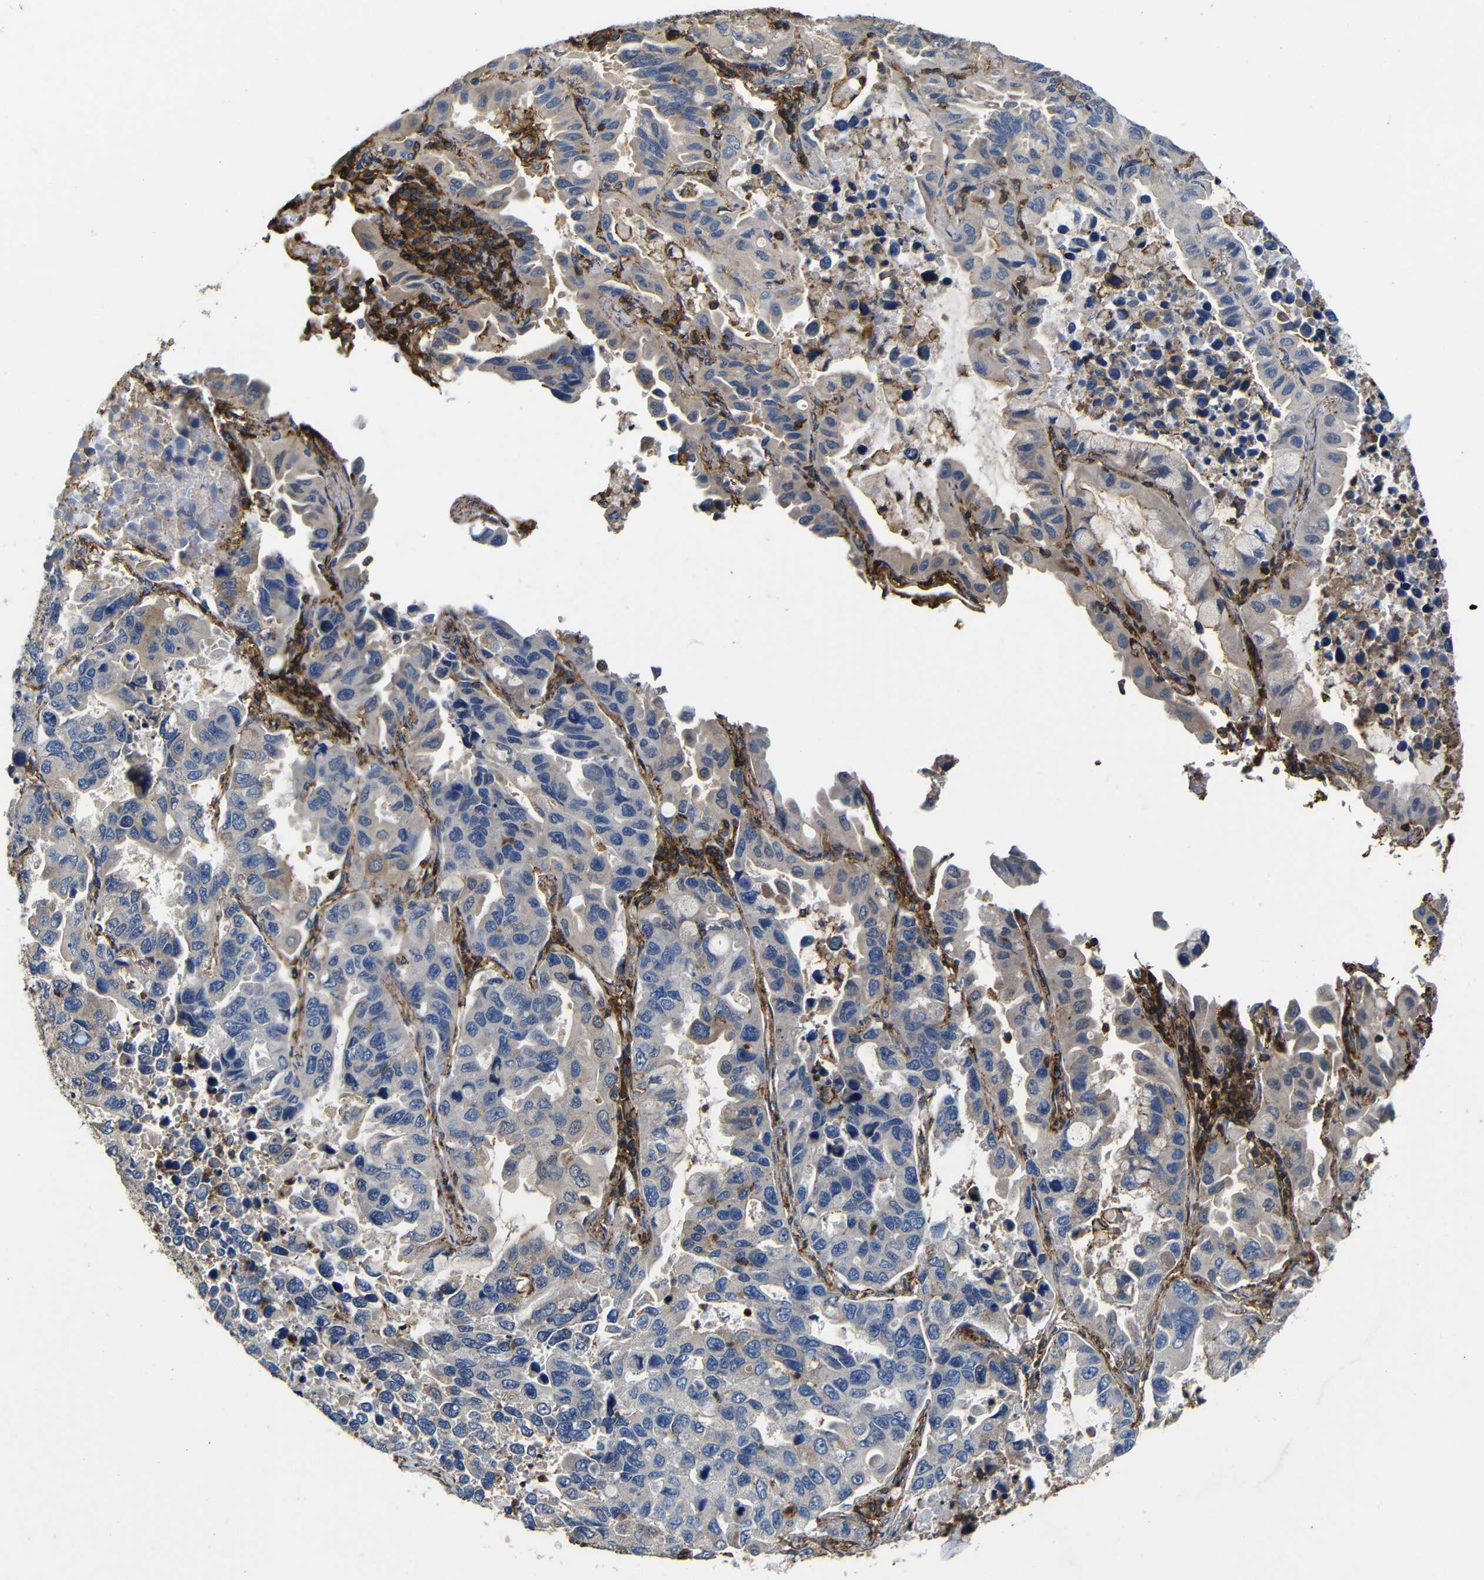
{"staining": {"intensity": "weak", "quantity": "<25%", "location": "cytoplasmic/membranous"}, "tissue": "lung cancer", "cell_type": "Tumor cells", "image_type": "cancer", "snomed": [{"axis": "morphology", "description": "Adenocarcinoma, NOS"}, {"axis": "topography", "description": "Lung"}], "caption": "DAB (3,3'-diaminobenzidine) immunohistochemical staining of human lung cancer shows no significant positivity in tumor cells.", "gene": "PI4KA", "patient": {"sex": "male", "age": 64}}